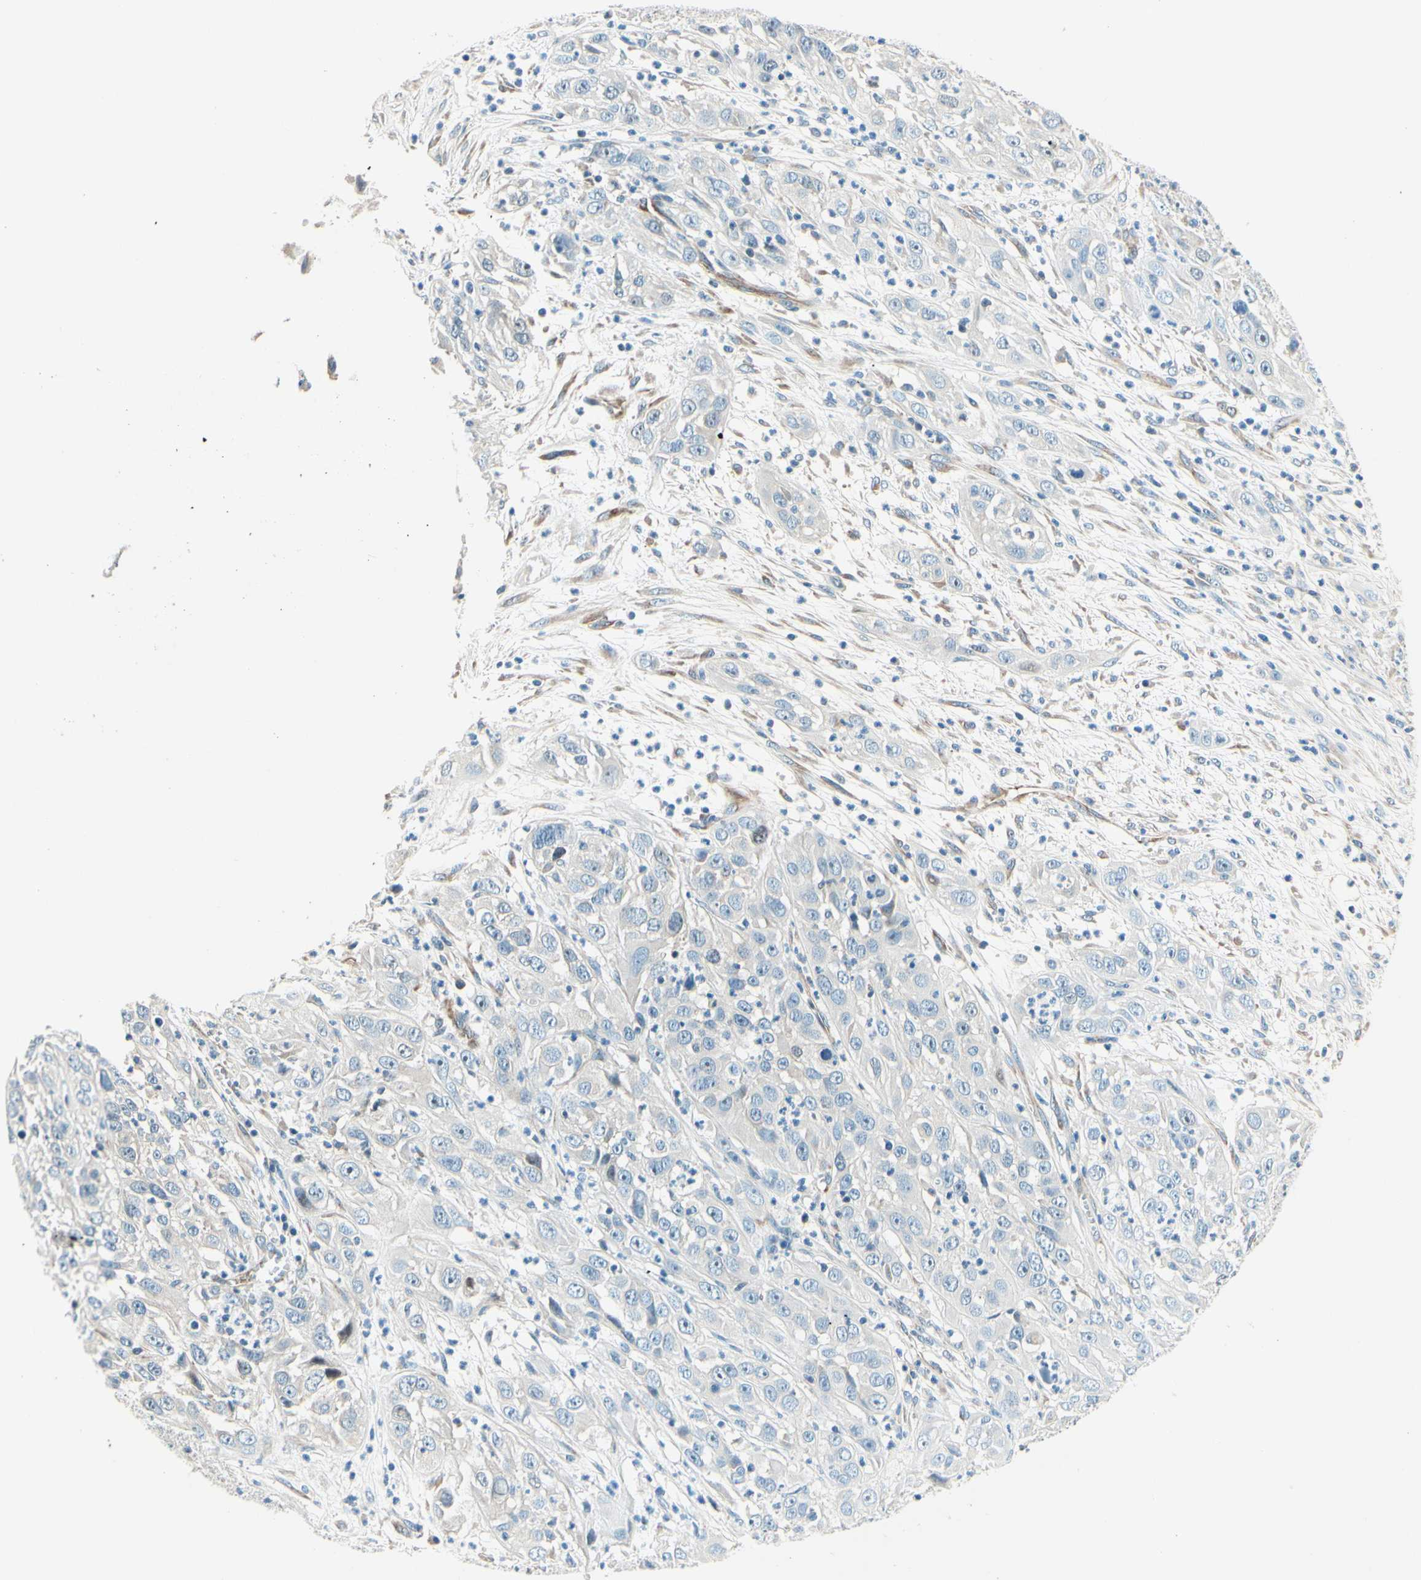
{"staining": {"intensity": "negative", "quantity": "none", "location": "none"}, "tissue": "cervical cancer", "cell_type": "Tumor cells", "image_type": "cancer", "snomed": [{"axis": "morphology", "description": "Squamous cell carcinoma, NOS"}, {"axis": "topography", "description": "Cervix"}], "caption": "Tumor cells show no significant staining in cervical cancer.", "gene": "TAOK2", "patient": {"sex": "female", "age": 32}}